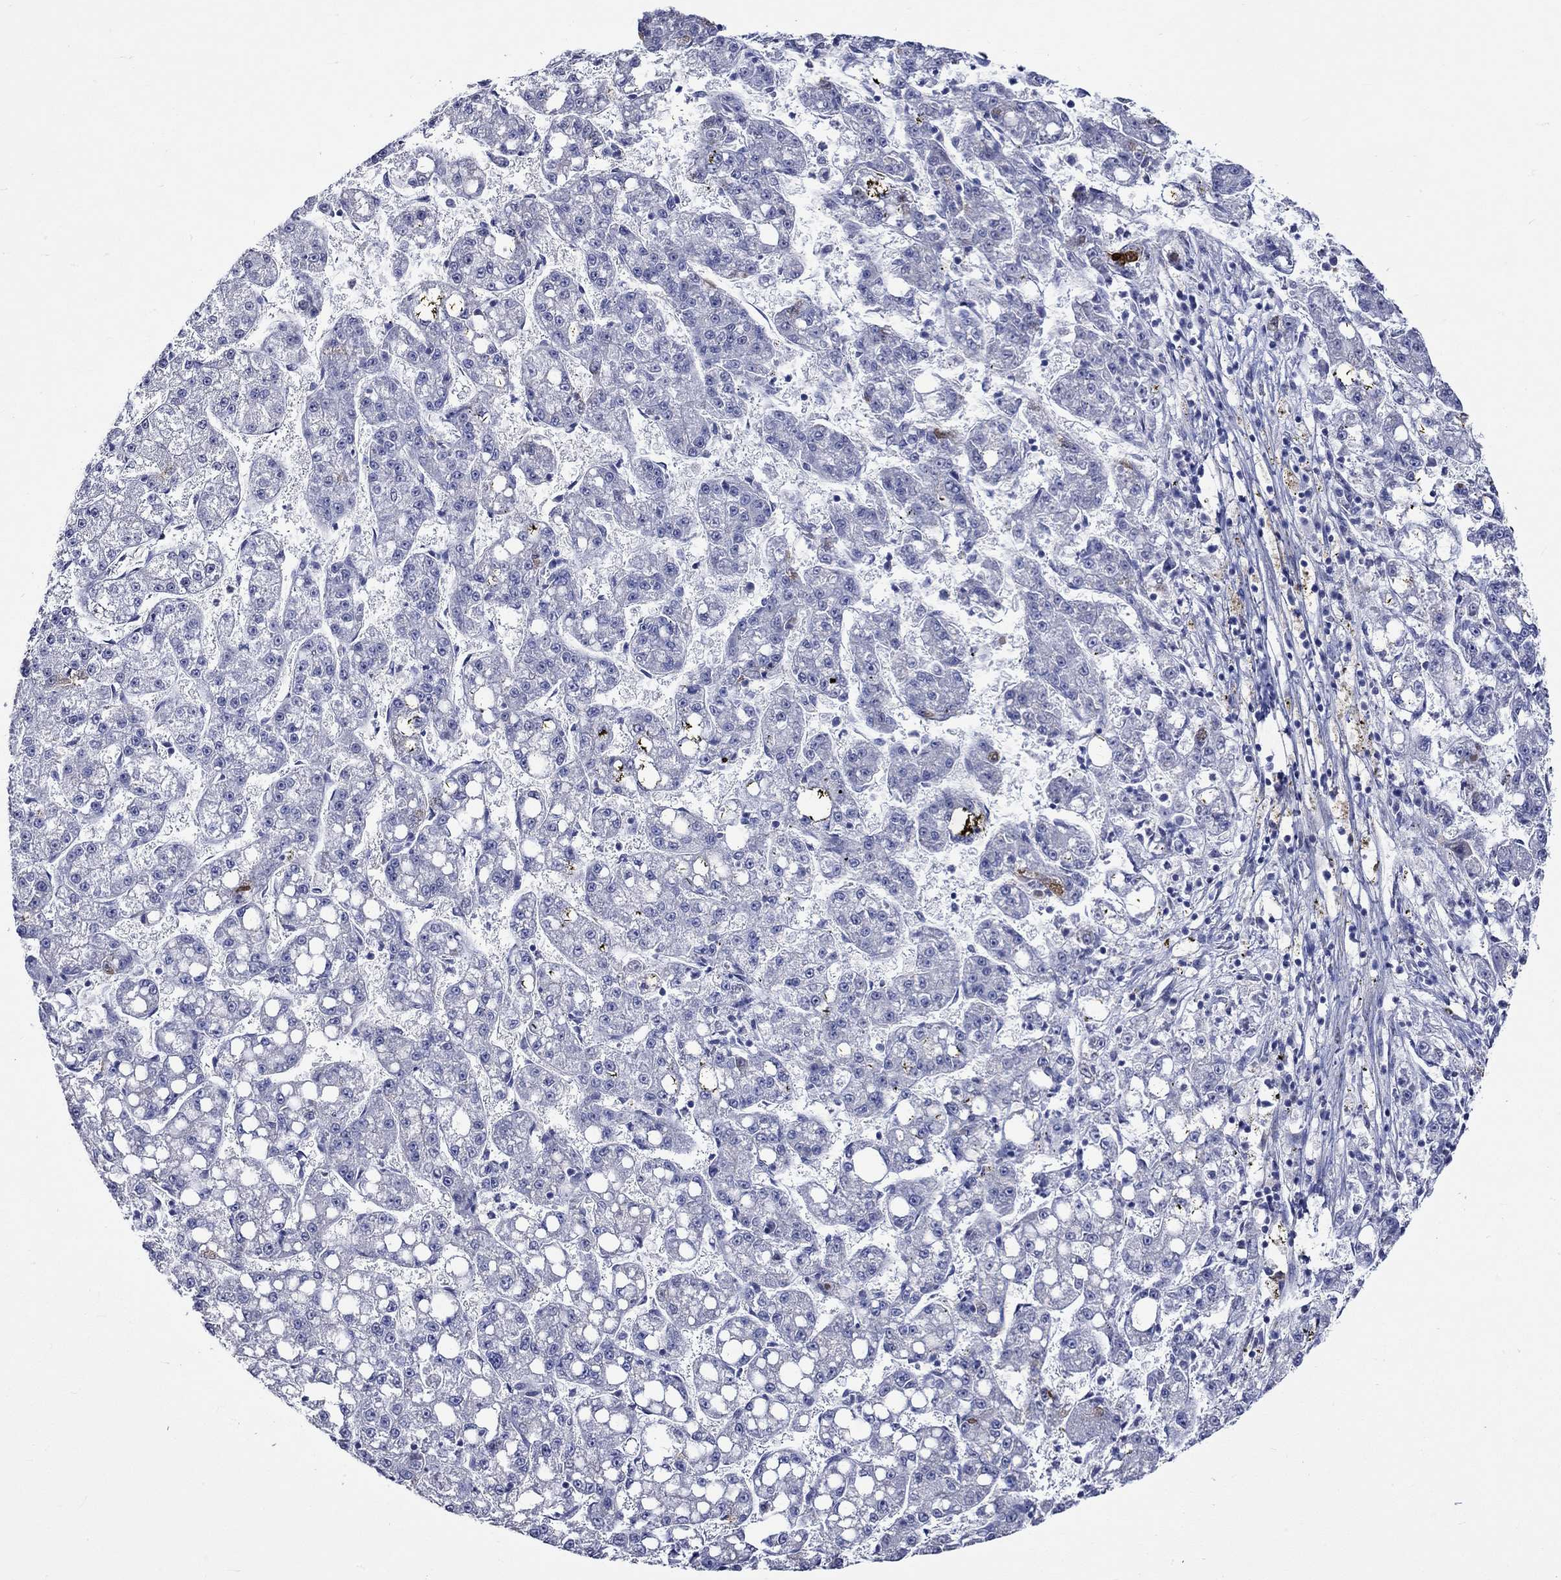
{"staining": {"intensity": "negative", "quantity": "none", "location": "none"}, "tissue": "liver cancer", "cell_type": "Tumor cells", "image_type": "cancer", "snomed": [{"axis": "morphology", "description": "Carcinoma, Hepatocellular, NOS"}, {"axis": "topography", "description": "Liver"}], "caption": "A histopathology image of liver hepatocellular carcinoma stained for a protein demonstrates no brown staining in tumor cells.", "gene": "CRYAB", "patient": {"sex": "female", "age": 65}}